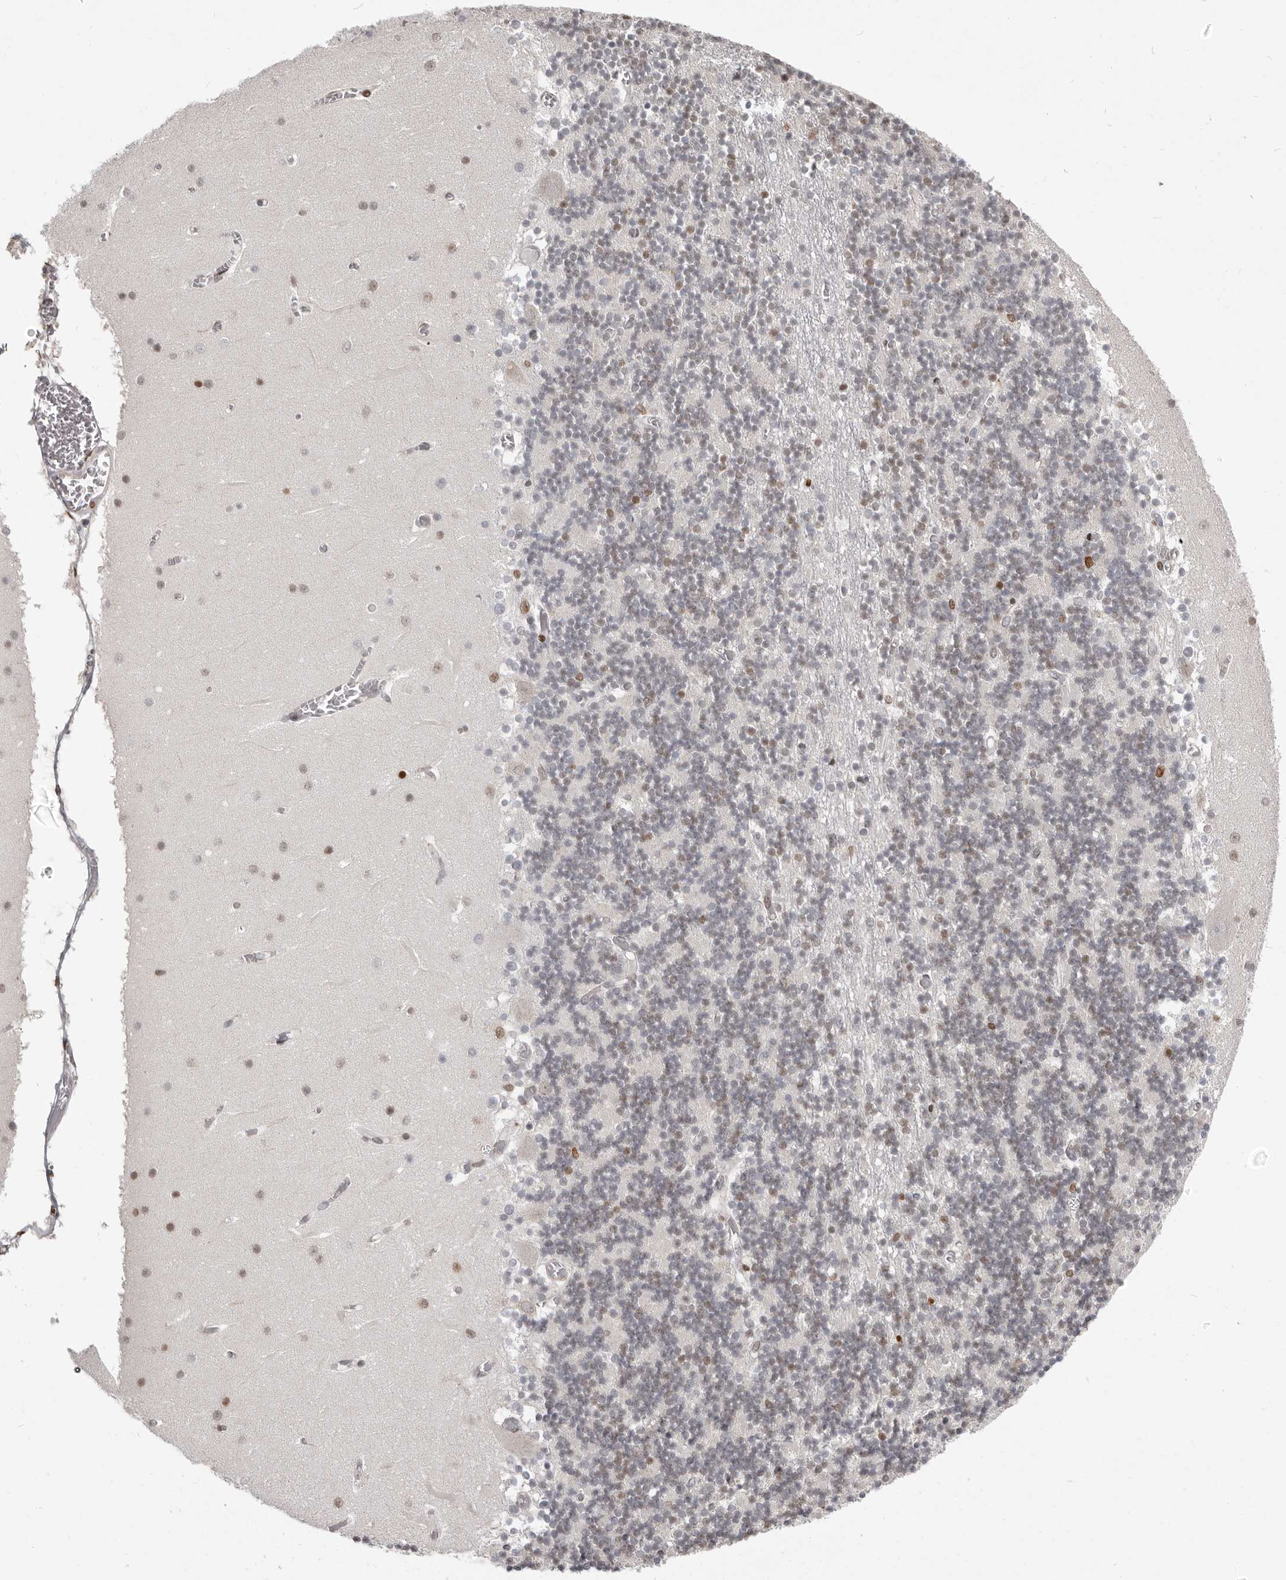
{"staining": {"intensity": "weak", "quantity": "<25%", "location": "nuclear"}, "tissue": "cerebellum", "cell_type": "Cells in granular layer", "image_type": "normal", "snomed": [{"axis": "morphology", "description": "Normal tissue, NOS"}, {"axis": "topography", "description": "Cerebellum"}], "caption": "Immunohistochemistry photomicrograph of benign human cerebellum stained for a protein (brown), which exhibits no positivity in cells in granular layer. (DAB immunohistochemistry visualized using brightfield microscopy, high magnification).", "gene": "SRP19", "patient": {"sex": "female", "age": 28}}